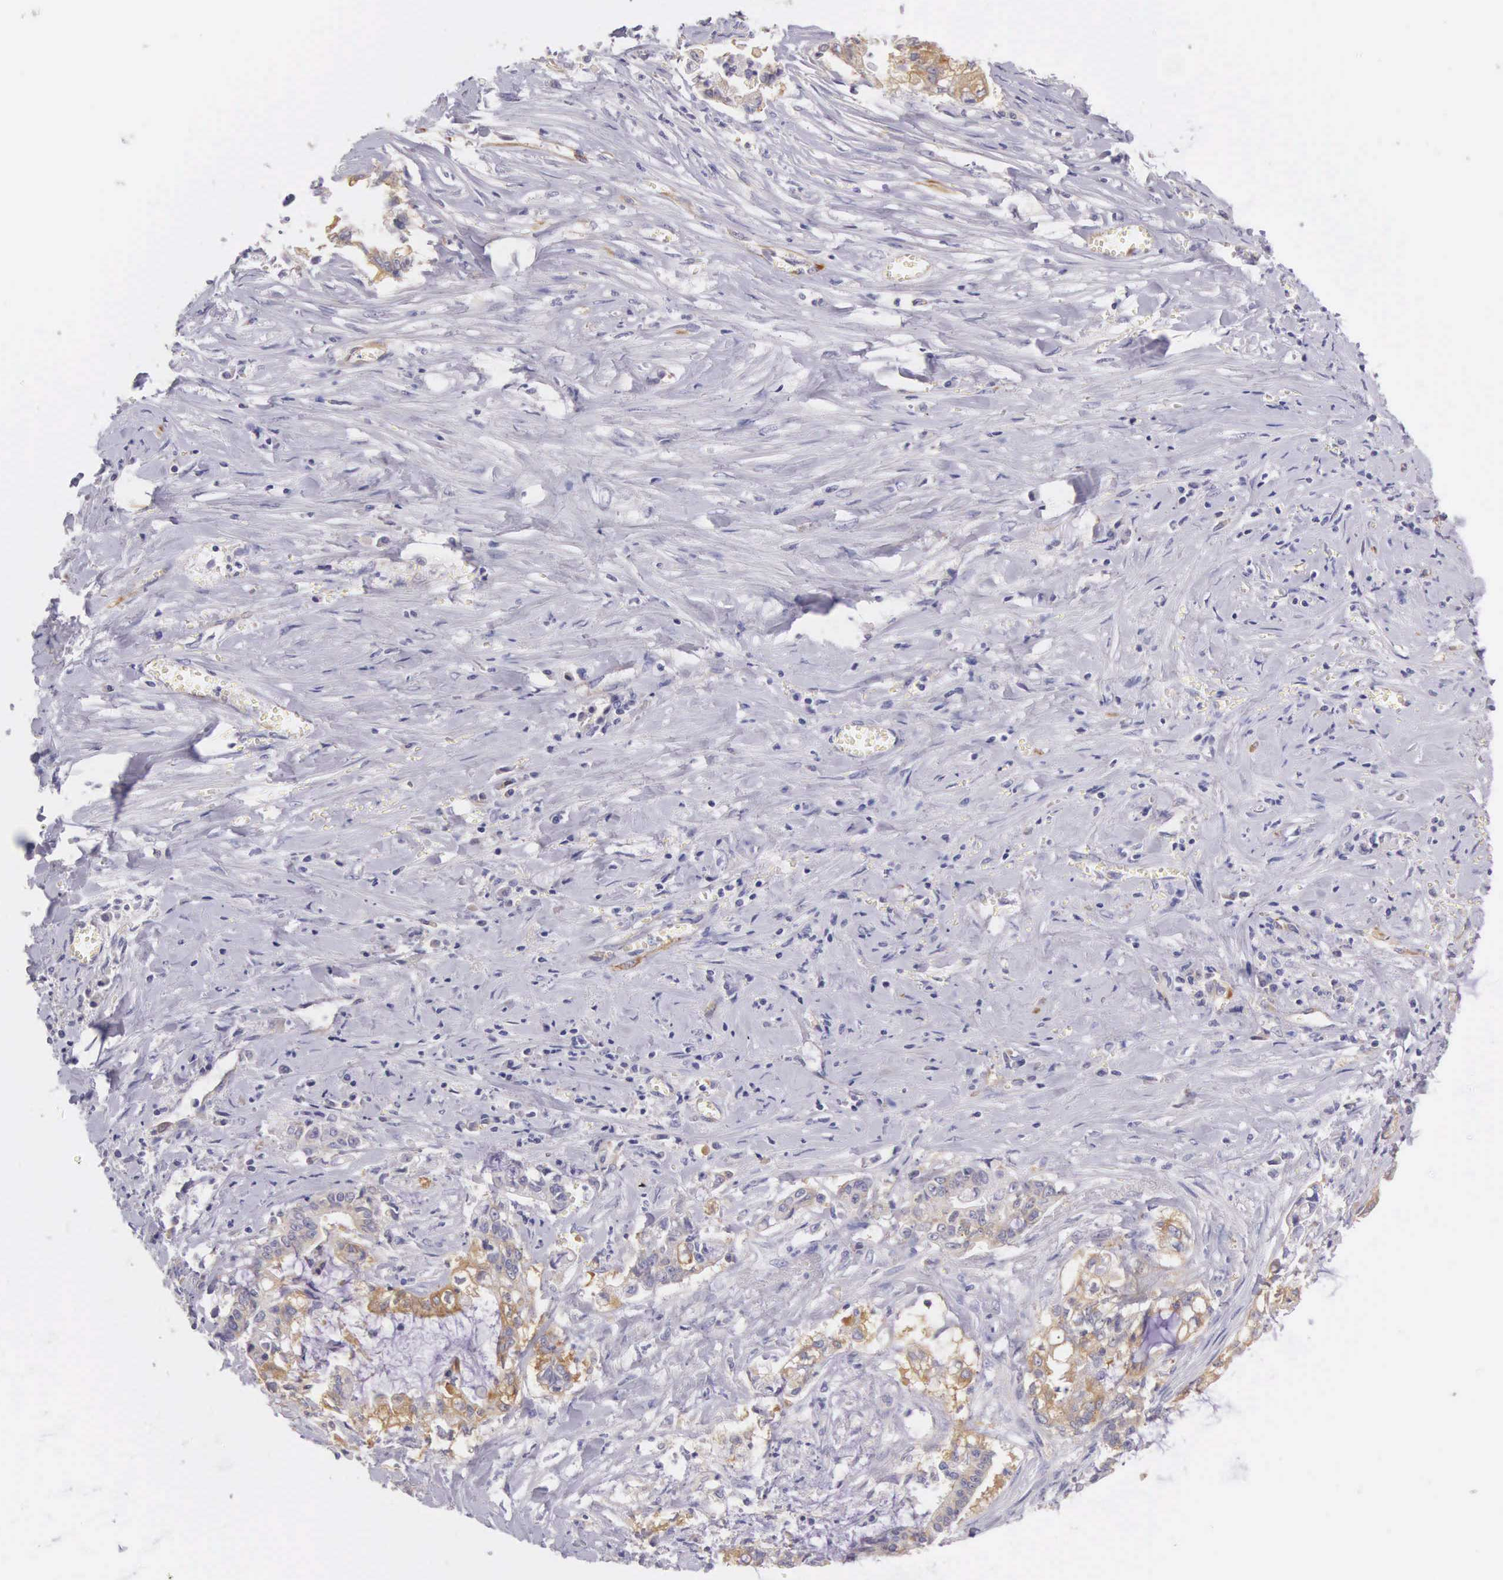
{"staining": {"intensity": "weak", "quantity": "25%-75%", "location": "cytoplasmic/membranous"}, "tissue": "liver cancer", "cell_type": "Tumor cells", "image_type": "cancer", "snomed": [{"axis": "morphology", "description": "Cholangiocarcinoma"}, {"axis": "topography", "description": "Liver"}], "caption": "Cholangiocarcinoma (liver) stained for a protein (brown) exhibits weak cytoplasmic/membranous positive staining in approximately 25%-75% of tumor cells.", "gene": "OSBPL3", "patient": {"sex": "male", "age": 57}}